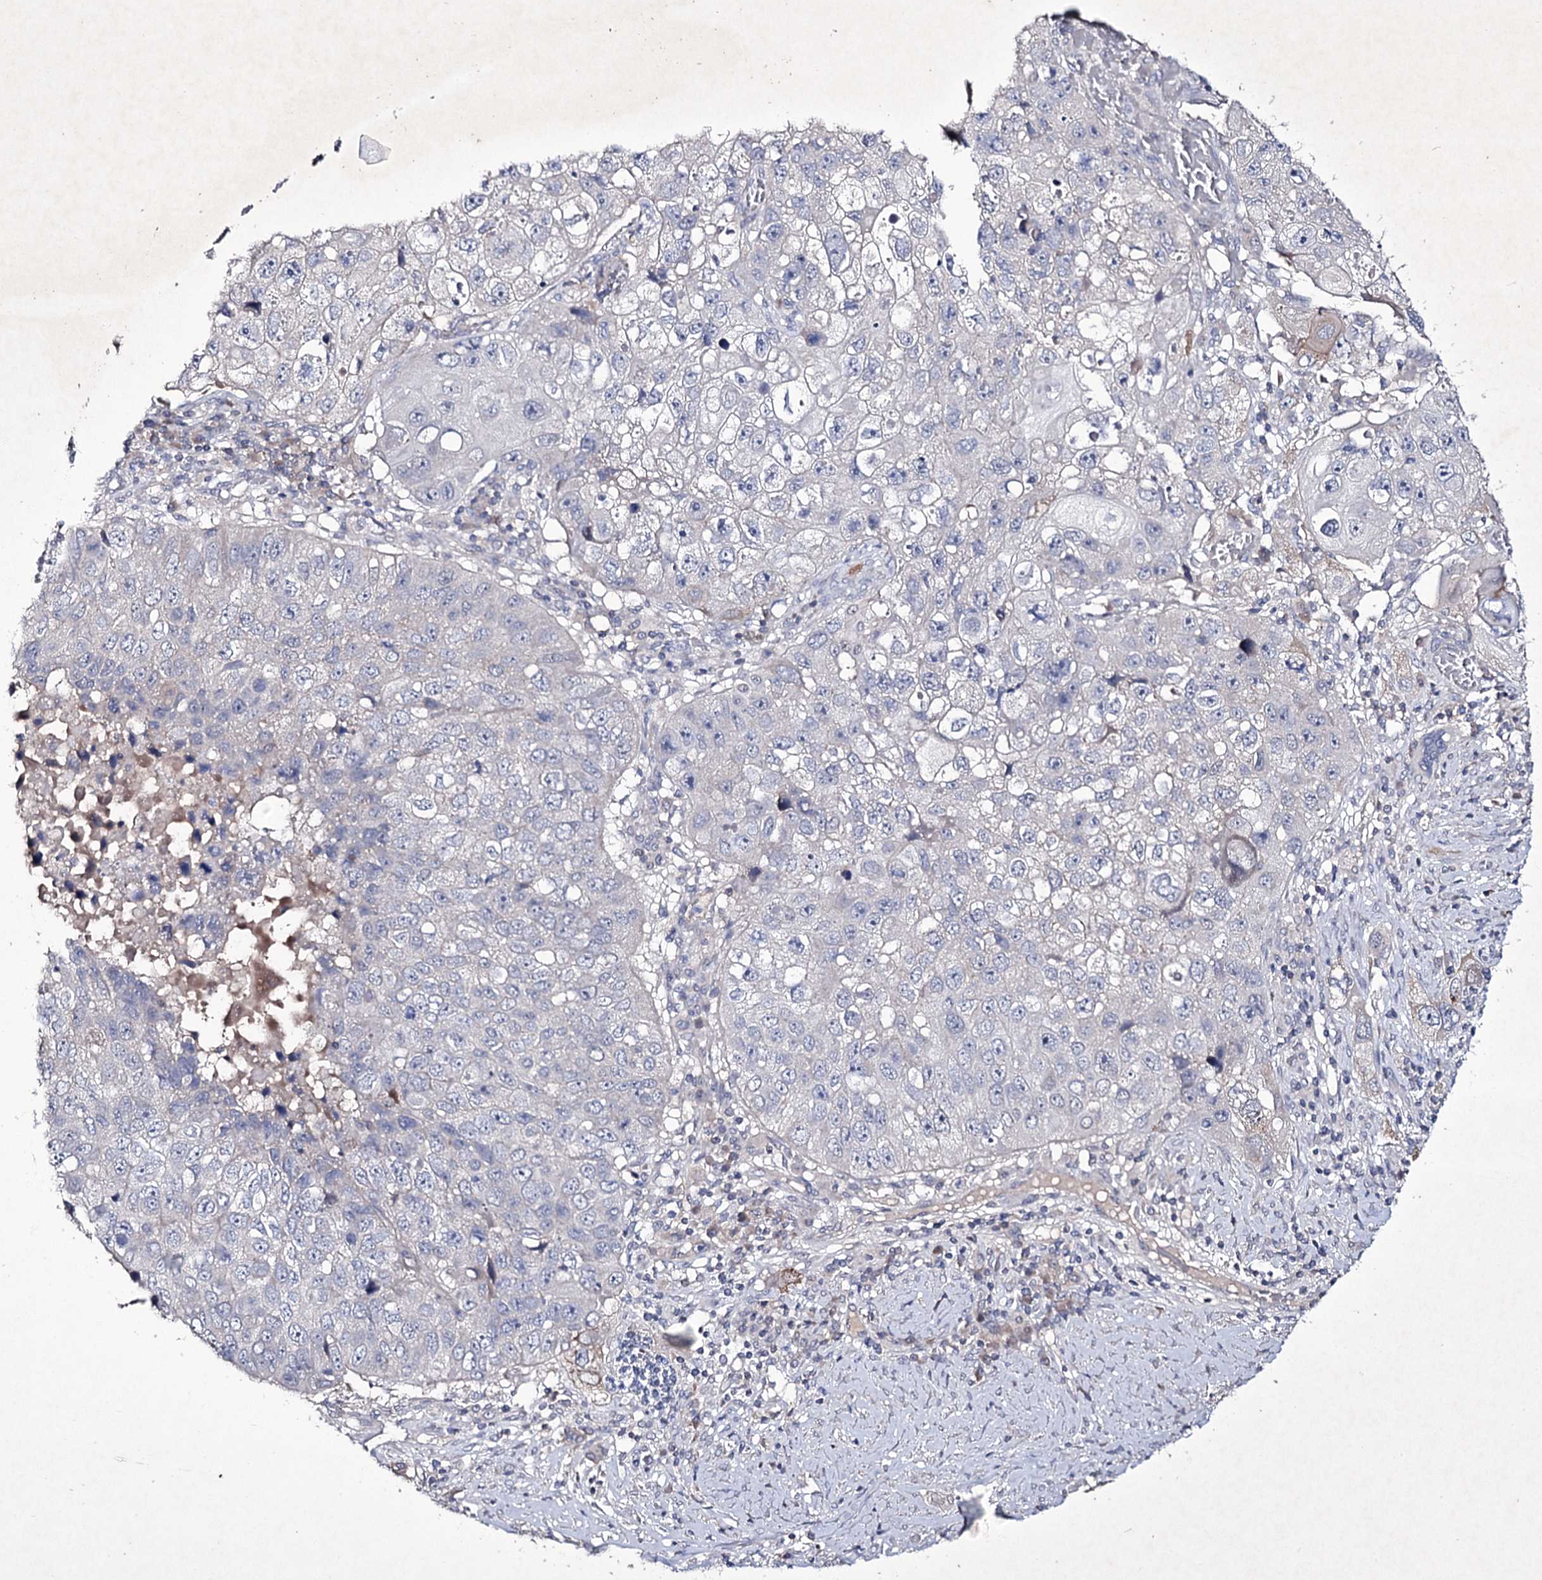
{"staining": {"intensity": "negative", "quantity": "none", "location": "none"}, "tissue": "lung cancer", "cell_type": "Tumor cells", "image_type": "cancer", "snomed": [{"axis": "morphology", "description": "Squamous cell carcinoma, NOS"}, {"axis": "topography", "description": "Lung"}], "caption": "This is an immunohistochemistry histopathology image of lung squamous cell carcinoma. There is no staining in tumor cells.", "gene": "SEMA4G", "patient": {"sex": "male", "age": 61}}